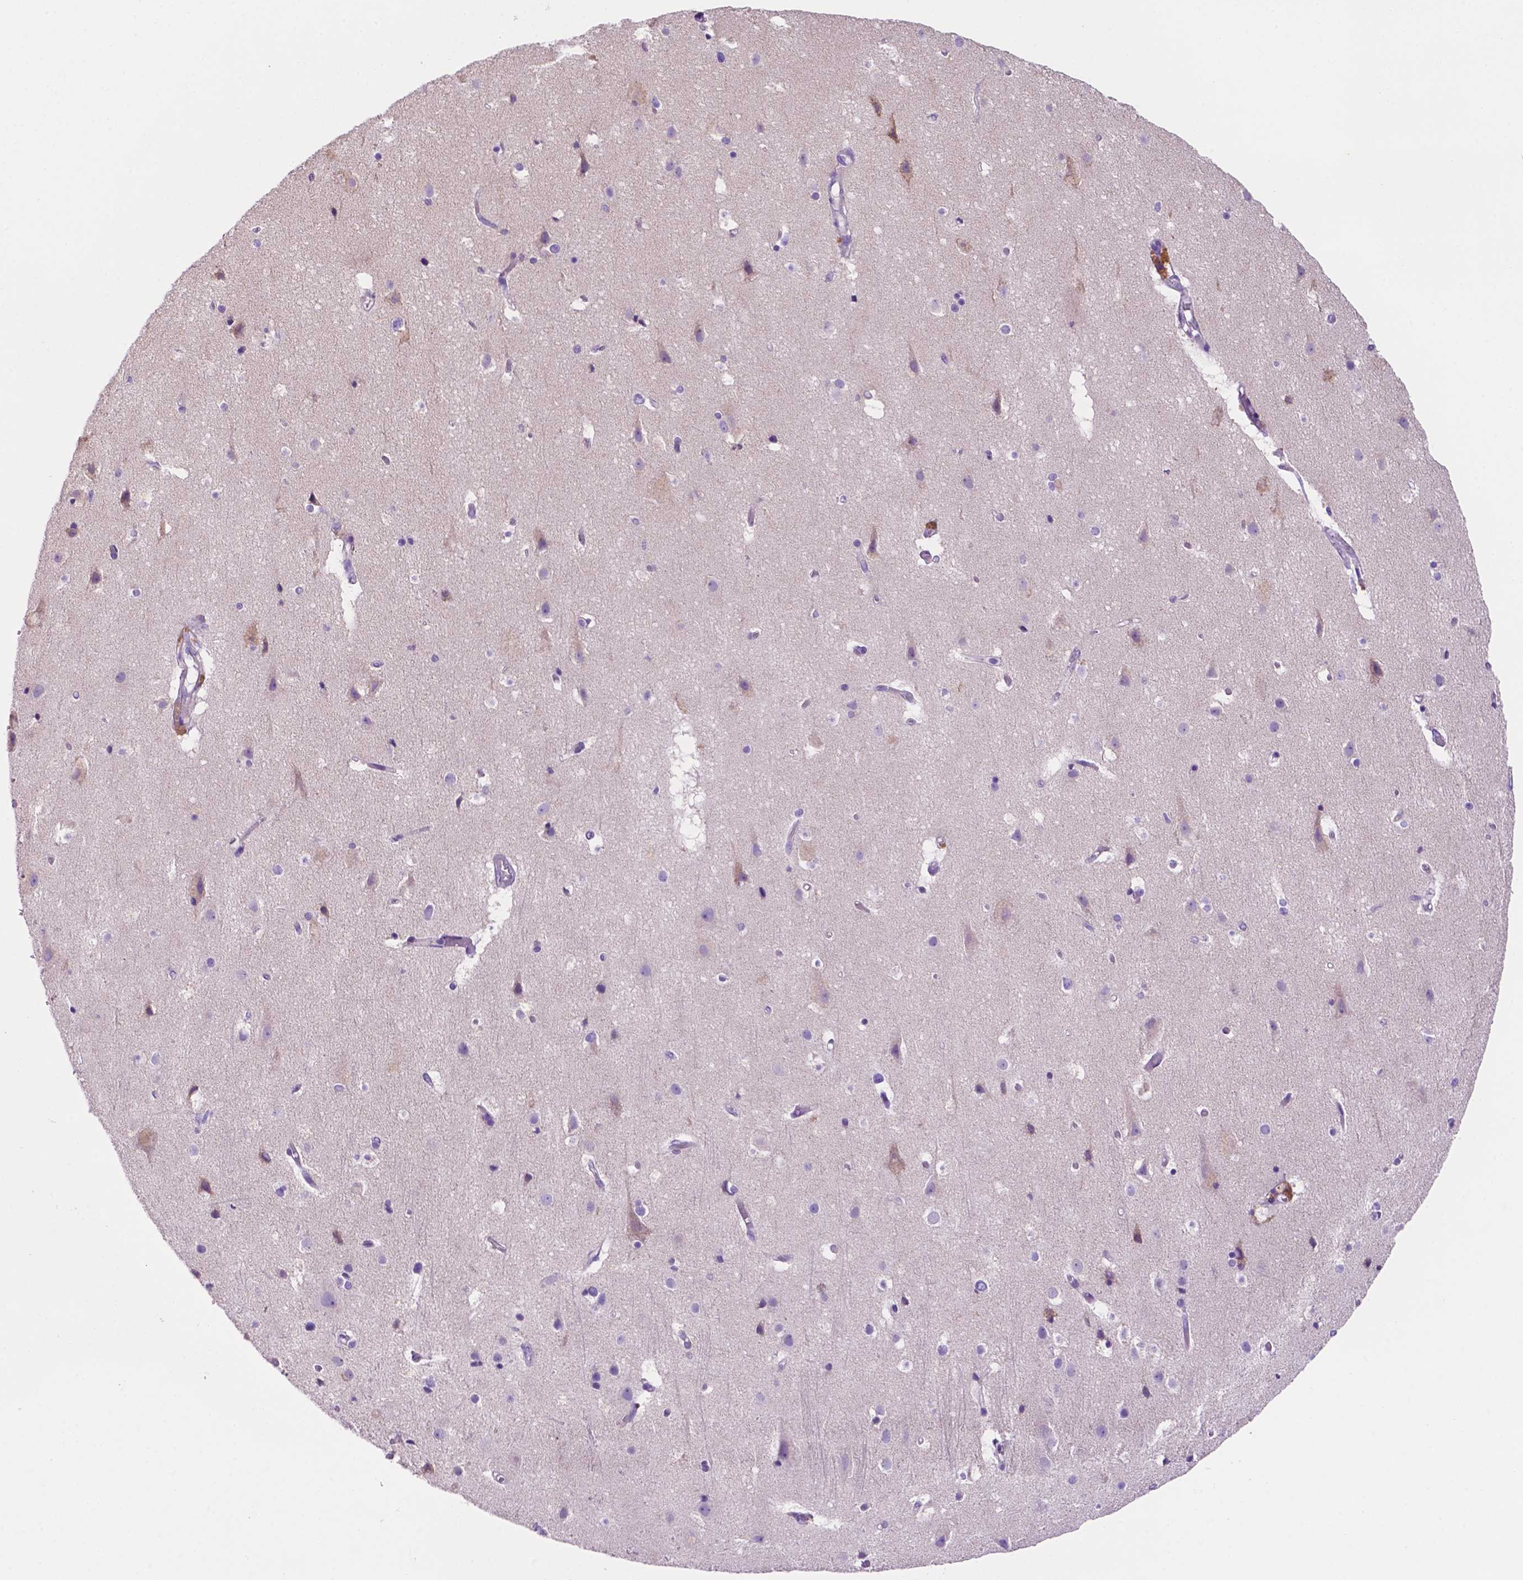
{"staining": {"intensity": "negative", "quantity": "none", "location": "none"}, "tissue": "cerebral cortex", "cell_type": "Endothelial cells", "image_type": "normal", "snomed": [{"axis": "morphology", "description": "Normal tissue, NOS"}, {"axis": "topography", "description": "Cerebral cortex"}], "caption": "Cerebral cortex was stained to show a protein in brown. There is no significant expression in endothelial cells. (Brightfield microscopy of DAB immunohistochemistry at high magnification).", "gene": "CEACAM7", "patient": {"sex": "female", "age": 52}}